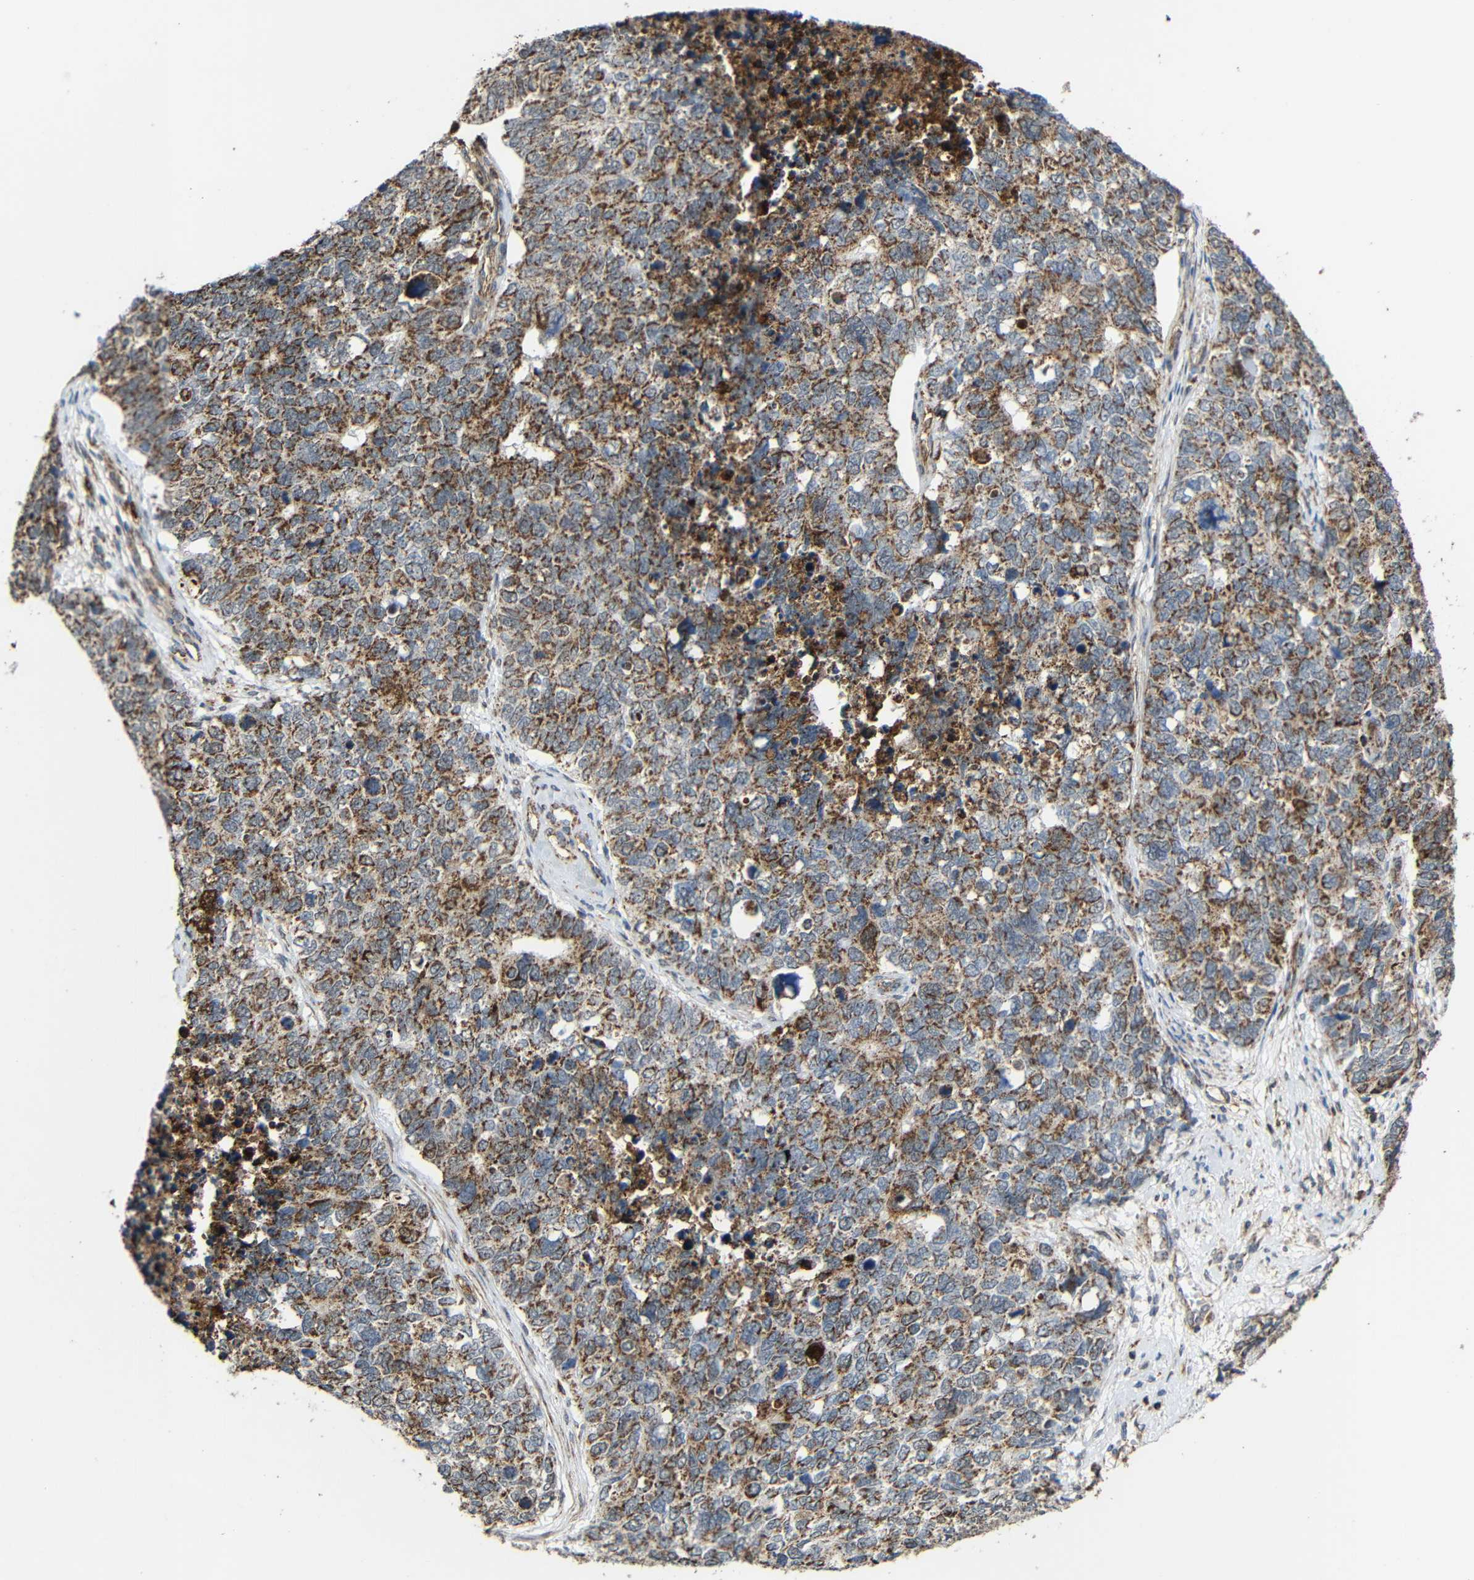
{"staining": {"intensity": "moderate", "quantity": ">75%", "location": "cytoplasmic/membranous"}, "tissue": "cervical cancer", "cell_type": "Tumor cells", "image_type": "cancer", "snomed": [{"axis": "morphology", "description": "Squamous cell carcinoma, NOS"}, {"axis": "topography", "description": "Cervix"}], "caption": "Cervical squamous cell carcinoma tissue shows moderate cytoplasmic/membranous positivity in approximately >75% of tumor cells Nuclei are stained in blue.", "gene": "C1GALT1", "patient": {"sex": "female", "age": 63}}